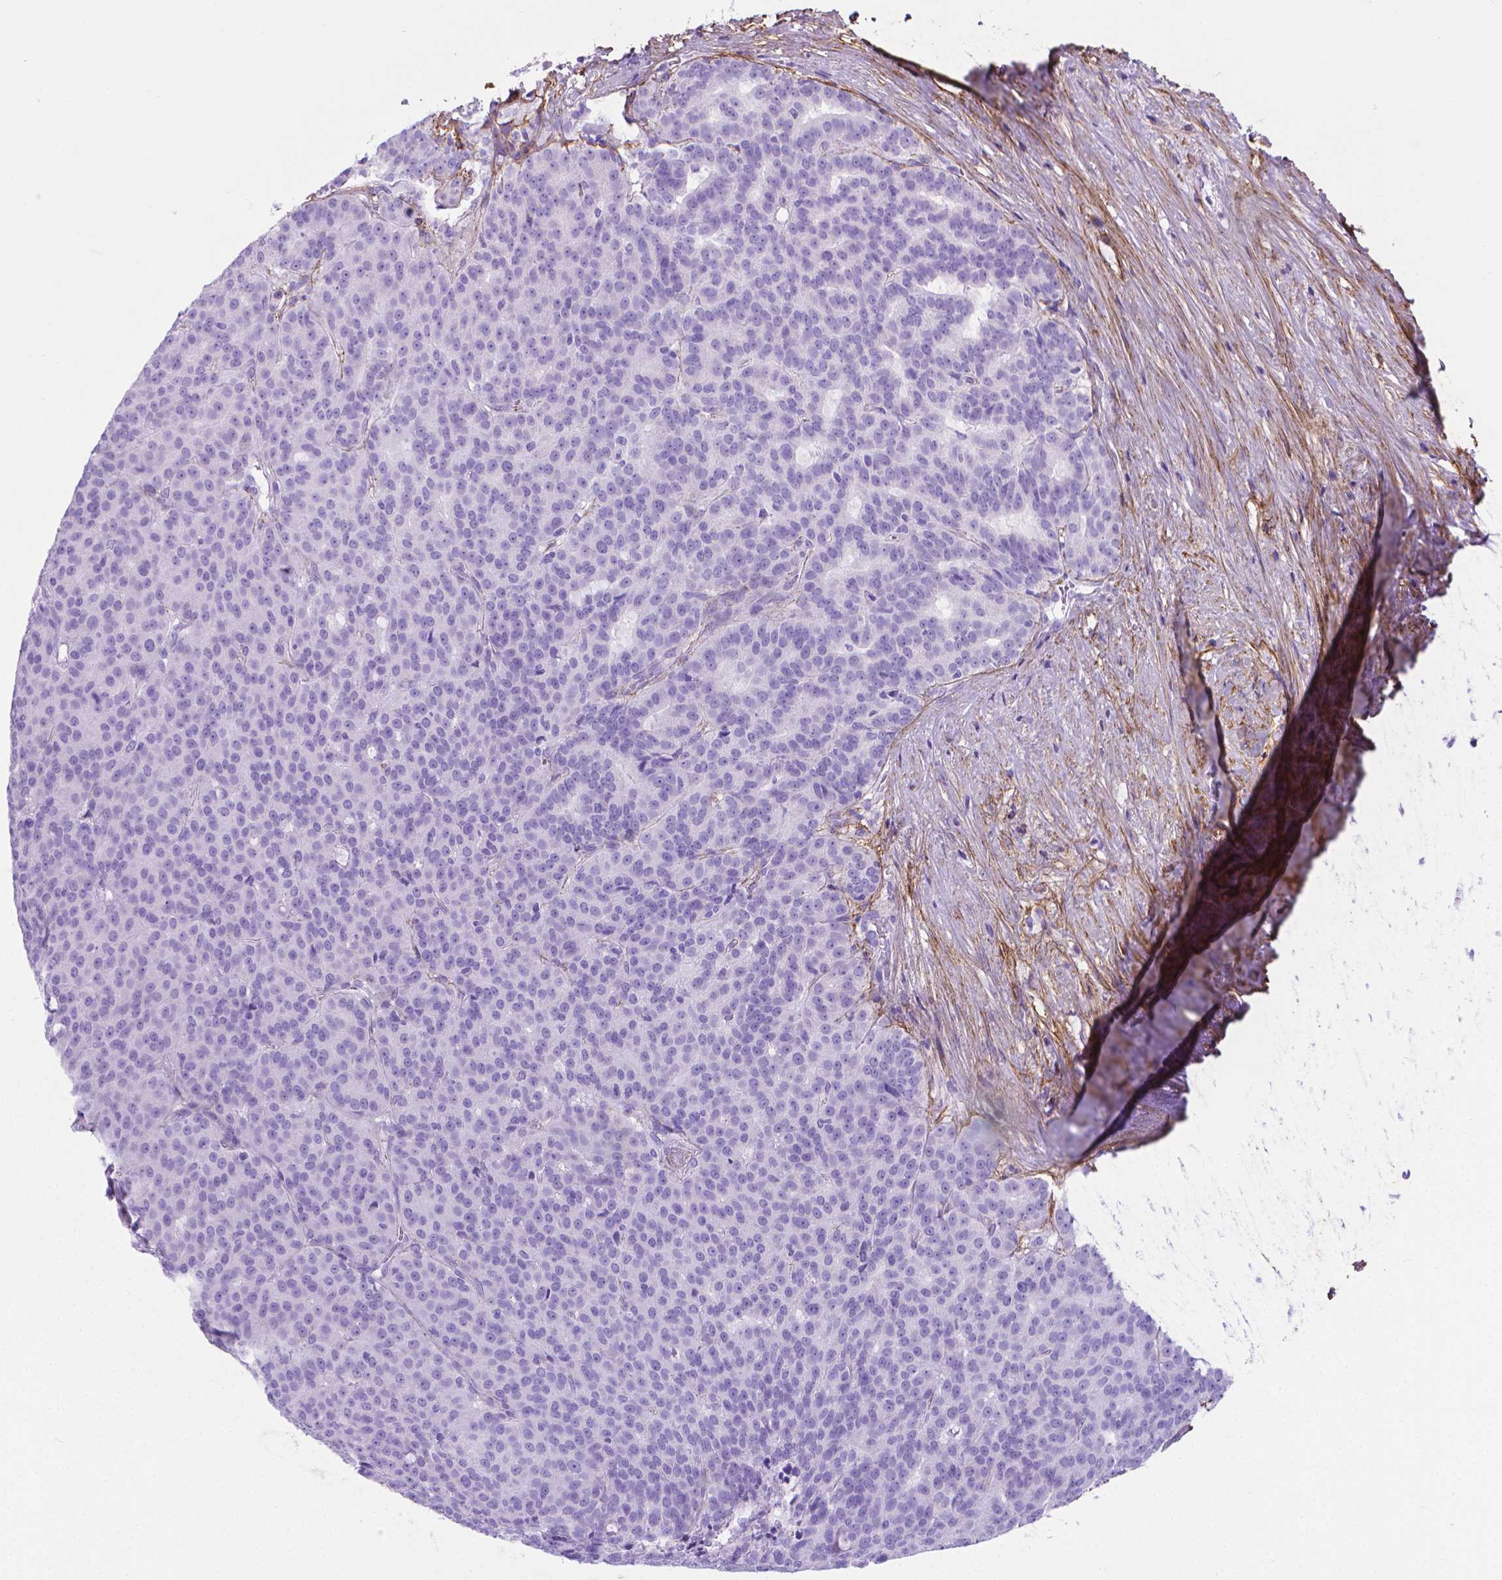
{"staining": {"intensity": "negative", "quantity": "none", "location": "none"}, "tissue": "liver cancer", "cell_type": "Tumor cells", "image_type": "cancer", "snomed": [{"axis": "morphology", "description": "Cholangiocarcinoma"}, {"axis": "topography", "description": "Liver"}], "caption": "Immunohistochemistry of liver cholangiocarcinoma shows no expression in tumor cells.", "gene": "MFAP2", "patient": {"sex": "female", "age": 47}}